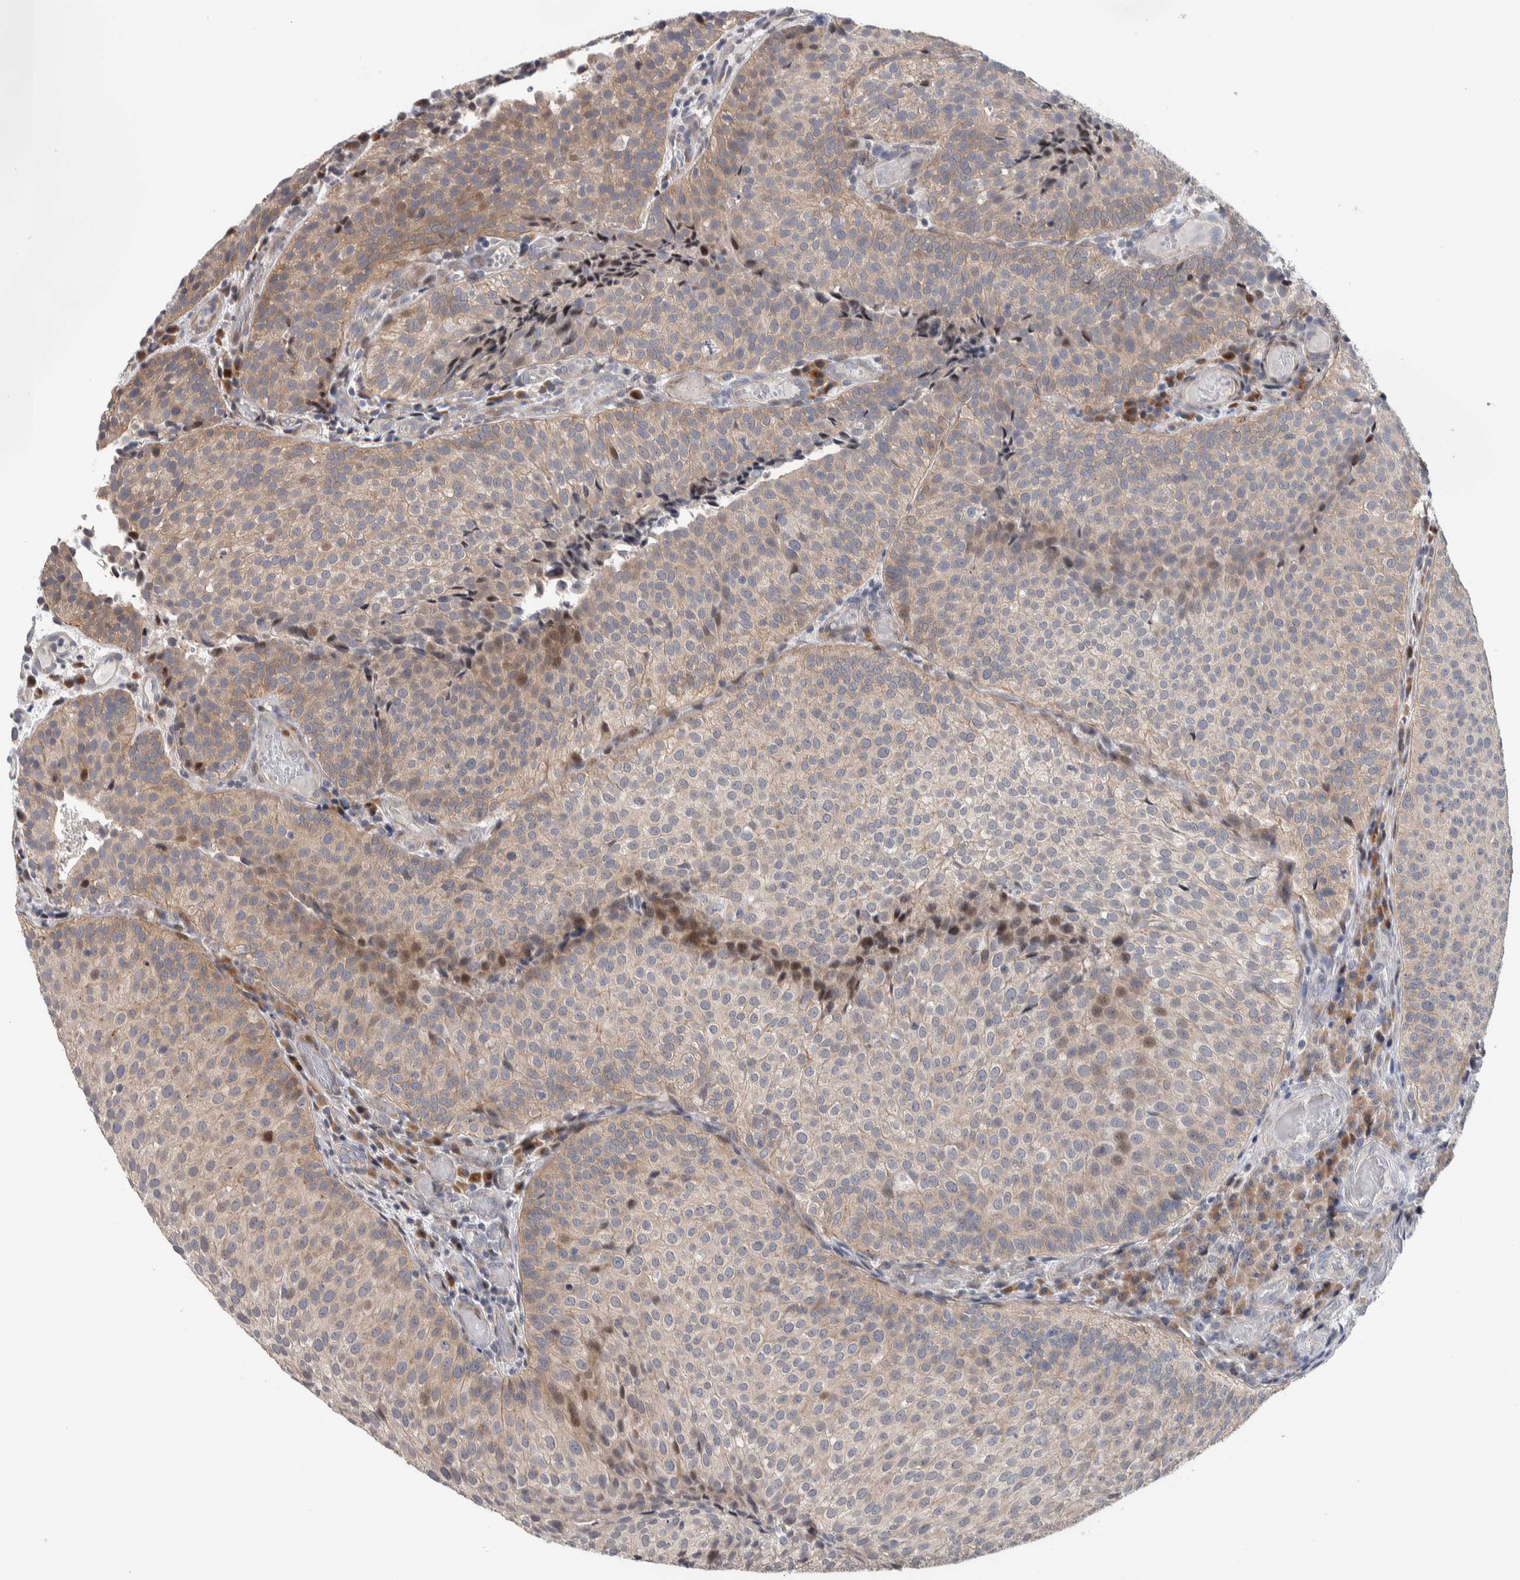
{"staining": {"intensity": "moderate", "quantity": "<25%", "location": "cytoplasmic/membranous,nuclear"}, "tissue": "urothelial cancer", "cell_type": "Tumor cells", "image_type": "cancer", "snomed": [{"axis": "morphology", "description": "Urothelial carcinoma, Low grade"}, {"axis": "topography", "description": "Urinary bladder"}], "caption": "Human urothelial cancer stained with a brown dye demonstrates moderate cytoplasmic/membranous and nuclear positive staining in about <25% of tumor cells.", "gene": "PRRG4", "patient": {"sex": "male", "age": 86}}